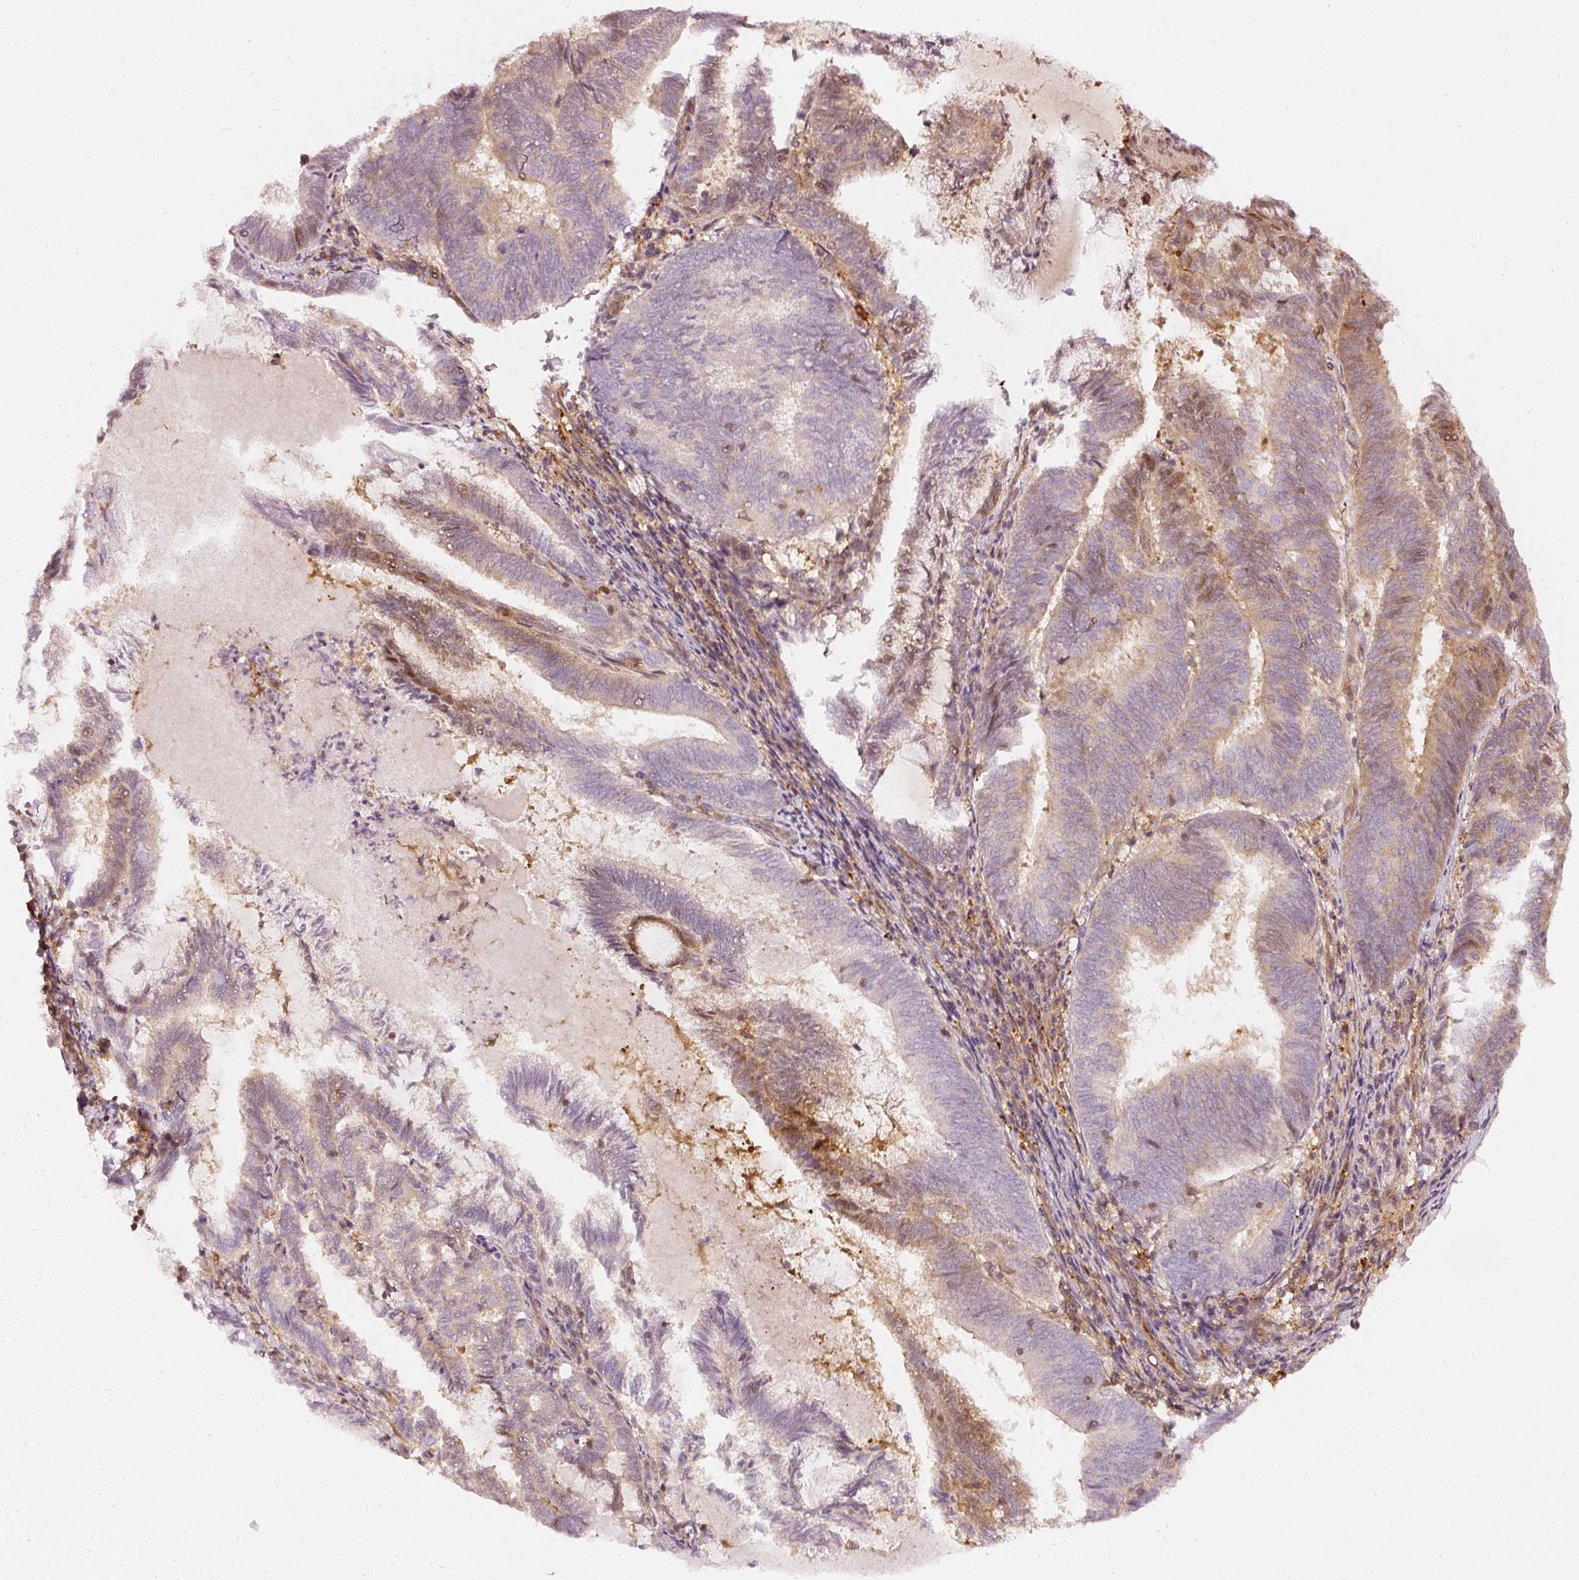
{"staining": {"intensity": "moderate", "quantity": "25%-75%", "location": "cytoplasmic/membranous"}, "tissue": "endometrial cancer", "cell_type": "Tumor cells", "image_type": "cancer", "snomed": [{"axis": "morphology", "description": "Adenocarcinoma, NOS"}, {"axis": "topography", "description": "Endometrium"}], "caption": "Endometrial adenocarcinoma stained for a protein (brown) reveals moderate cytoplasmic/membranous positive expression in about 25%-75% of tumor cells.", "gene": "ASMTL", "patient": {"sex": "female", "age": 80}}